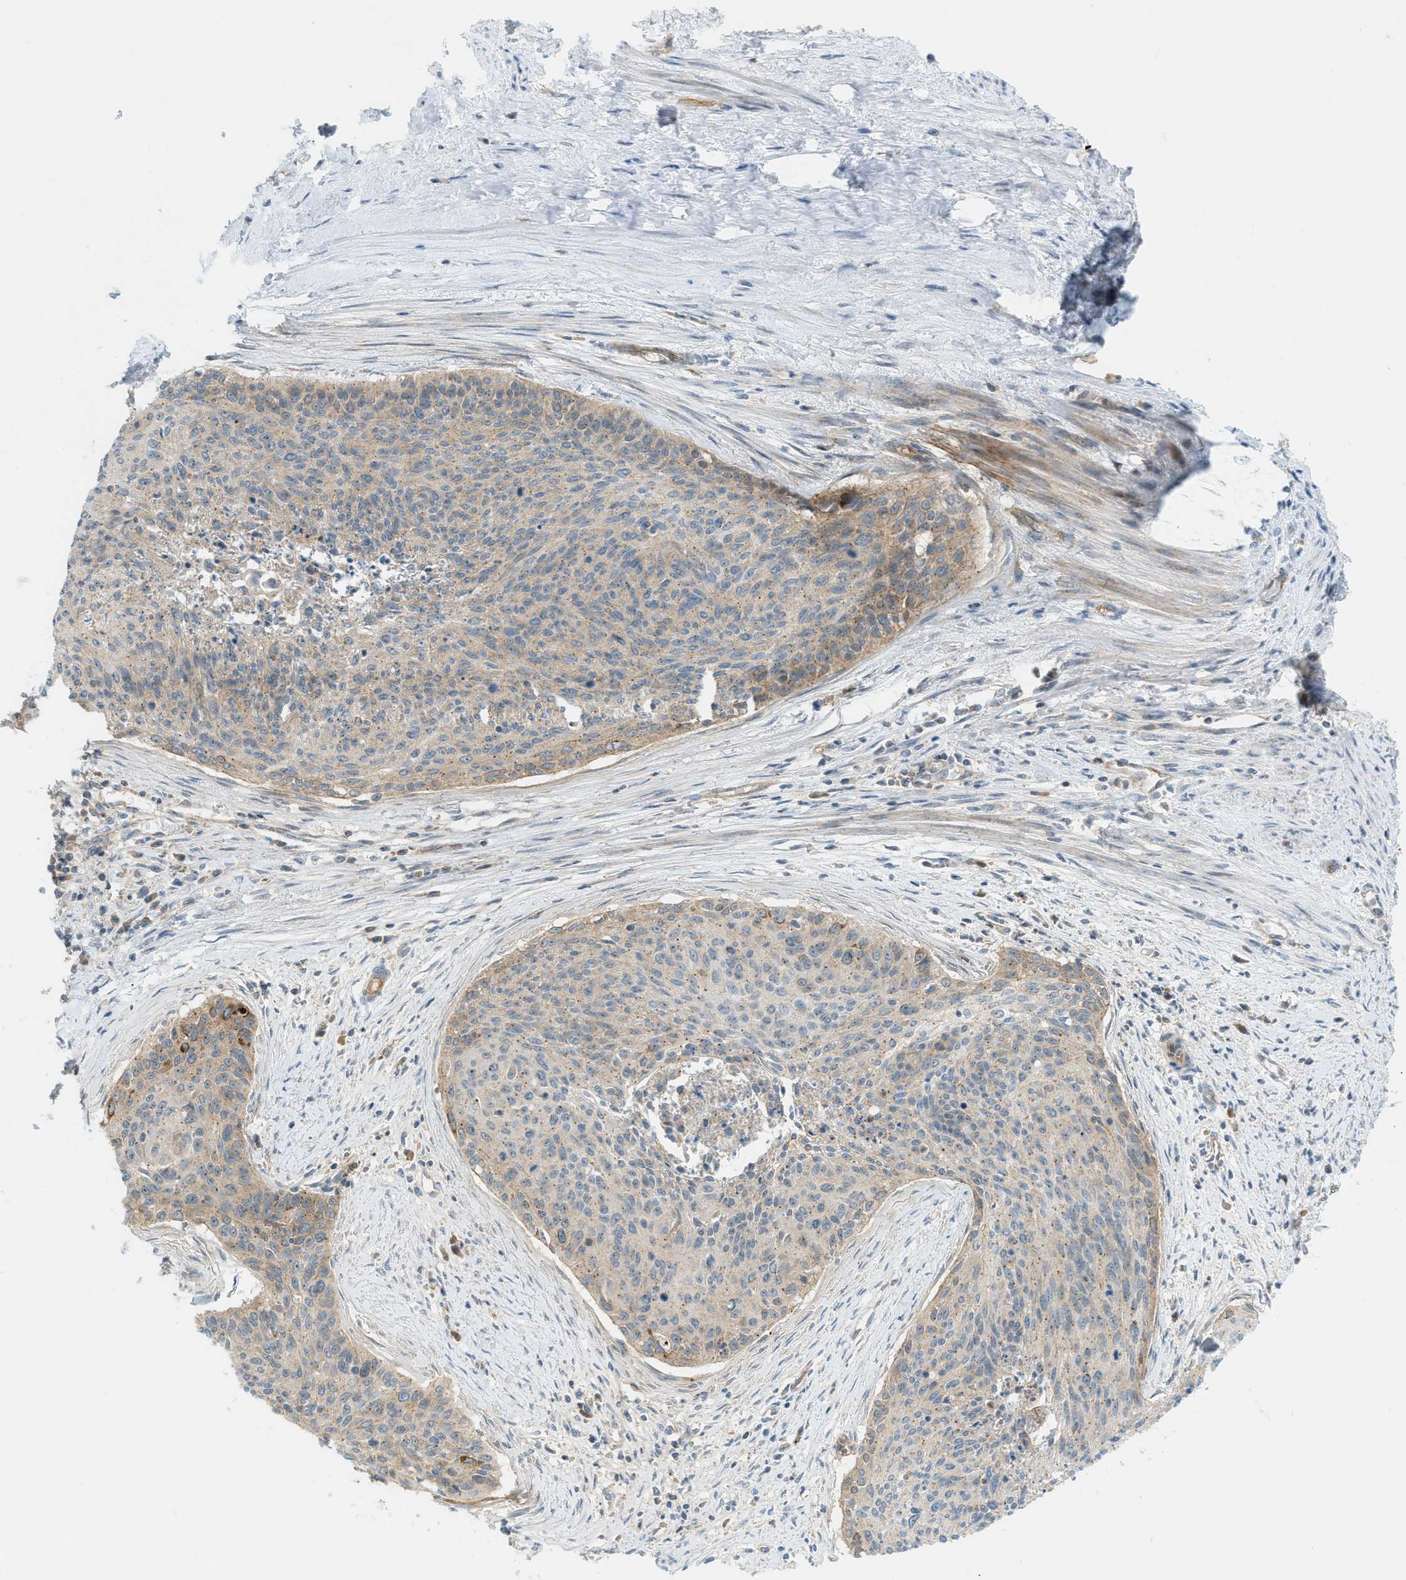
{"staining": {"intensity": "moderate", "quantity": "25%-75%", "location": "cytoplasmic/membranous"}, "tissue": "cervical cancer", "cell_type": "Tumor cells", "image_type": "cancer", "snomed": [{"axis": "morphology", "description": "Squamous cell carcinoma, NOS"}, {"axis": "topography", "description": "Cervix"}], "caption": "Moderate cytoplasmic/membranous positivity for a protein is seen in about 25%-75% of tumor cells of cervical squamous cell carcinoma using immunohistochemistry (IHC).", "gene": "GRK6", "patient": {"sex": "female", "age": 55}}